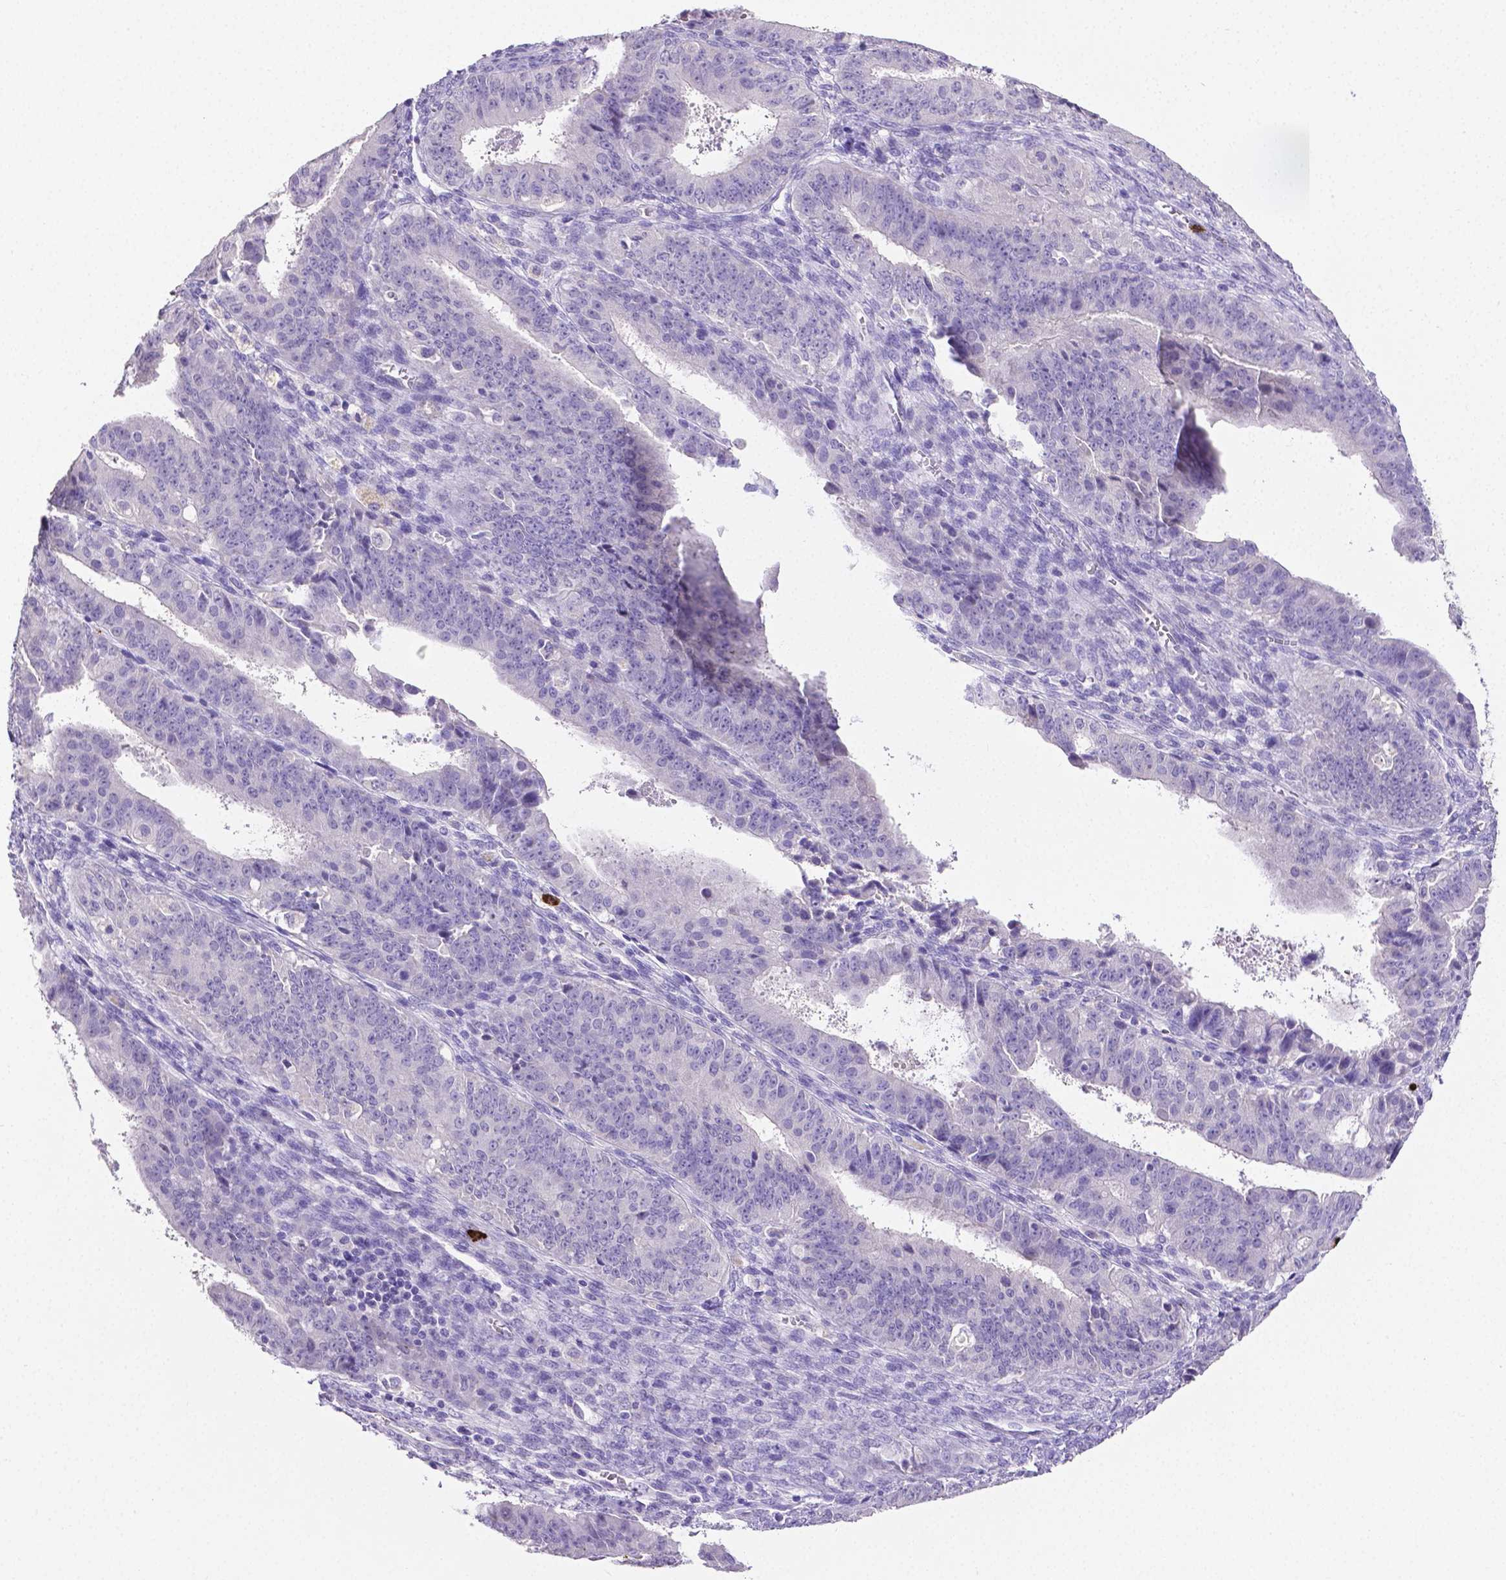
{"staining": {"intensity": "negative", "quantity": "none", "location": "none"}, "tissue": "ovarian cancer", "cell_type": "Tumor cells", "image_type": "cancer", "snomed": [{"axis": "morphology", "description": "Carcinoma, endometroid"}, {"axis": "topography", "description": "Ovary"}], "caption": "Tumor cells are negative for protein expression in human endometroid carcinoma (ovarian).", "gene": "MMP9", "patient": {"sex": "female", "age": 42}}